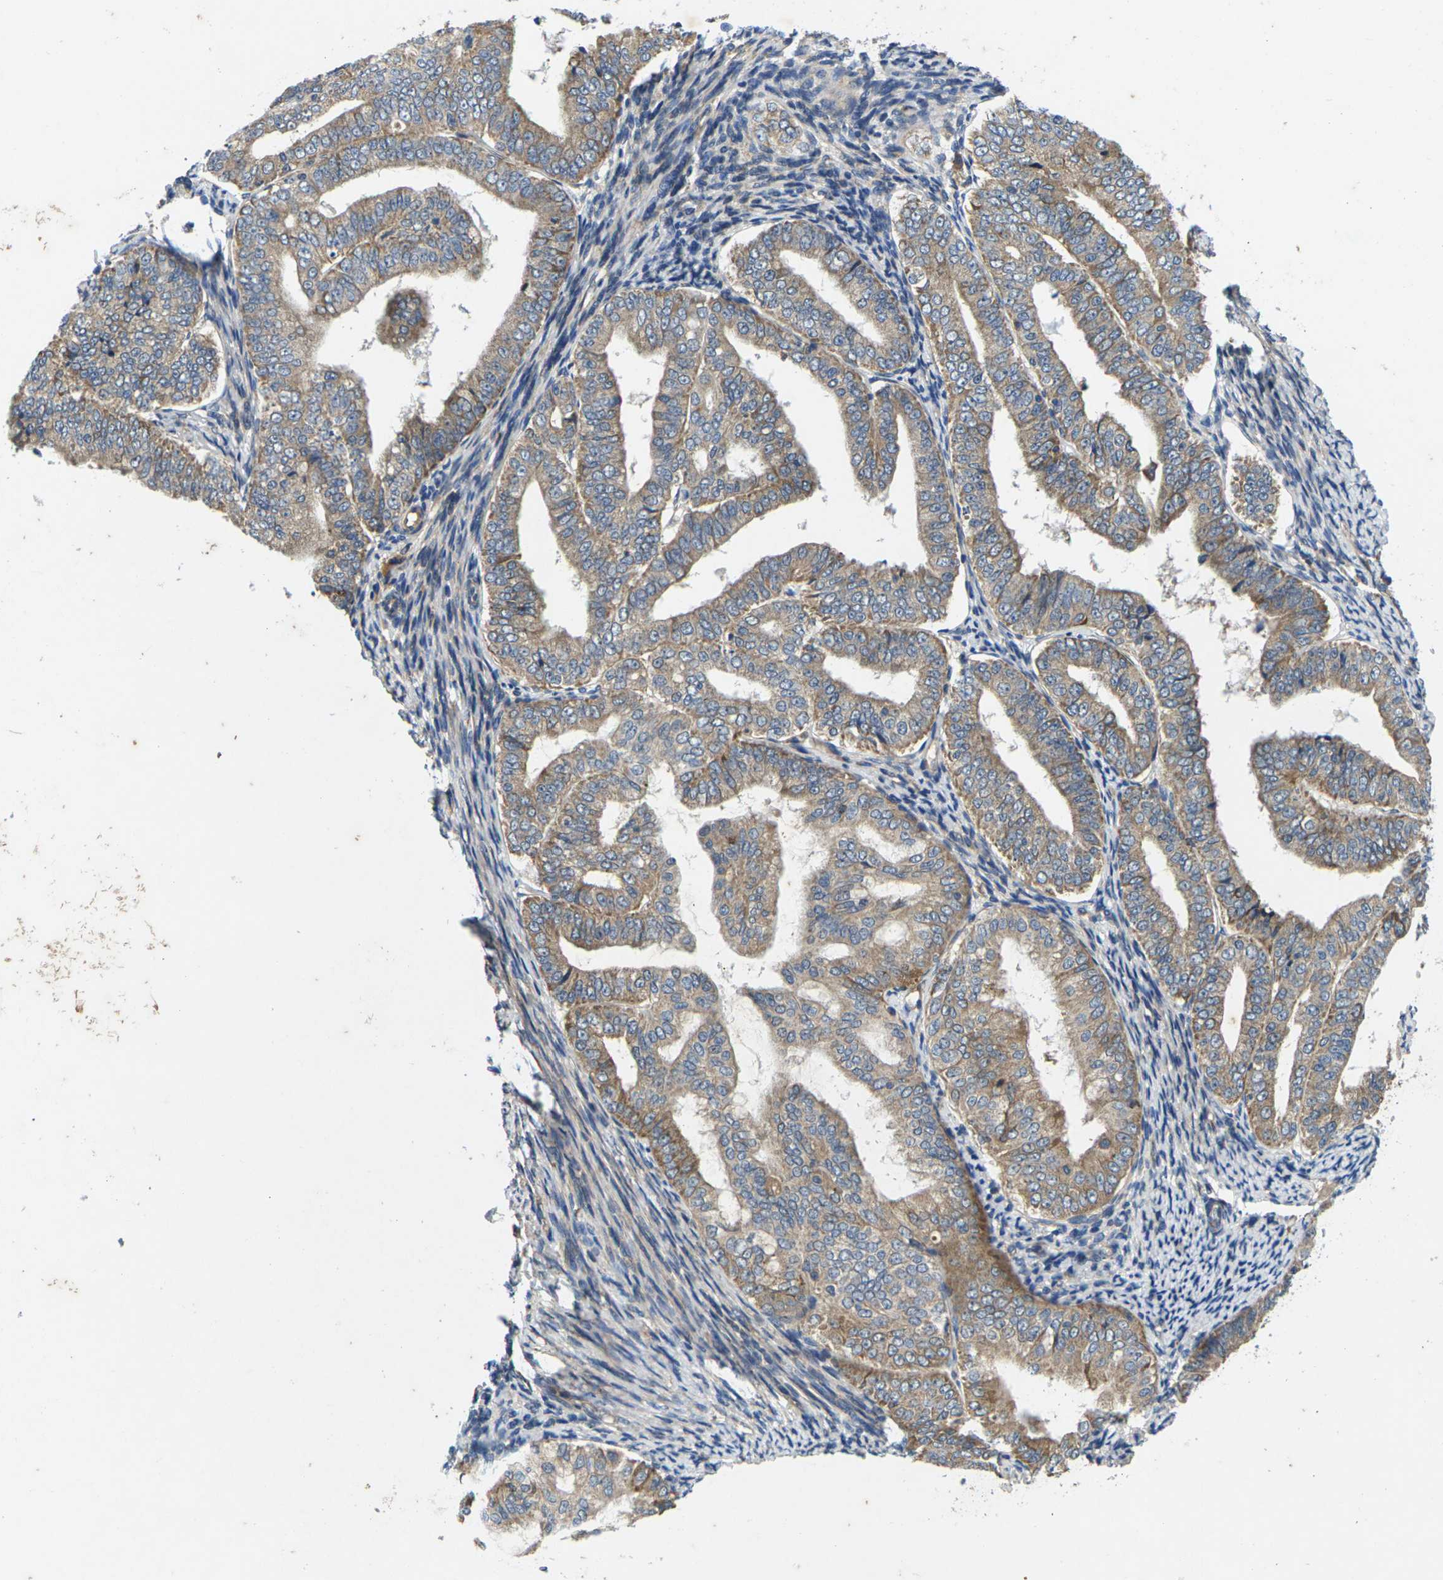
{"staining": {"intensity": "moderate", "quantity": ">75%", "location": "cytoplasmic/membranous"}, "tissue": "endometrial cancer", "cell_type": "Tumor cells", "image_type": "cancer", "snomed": [{"axis": "morphology", "description": "Adenocarcinoma, NOS"}, {"axis": "topography", "description": "Endometrium"}], "caption": "Immunohistochemistry (IHC) histopathology image of neoplastic tissue: human adenocarcinoma (endometrial) stained using IHC shows medium levels of moderate protein expression localized specifically in the cytoplasmic/membranous of tumor cells, appearing as a cytoplasmic/membranous brown color.", "gene": "KIF1B", "patient": {"sex": "female", "age": 63}}